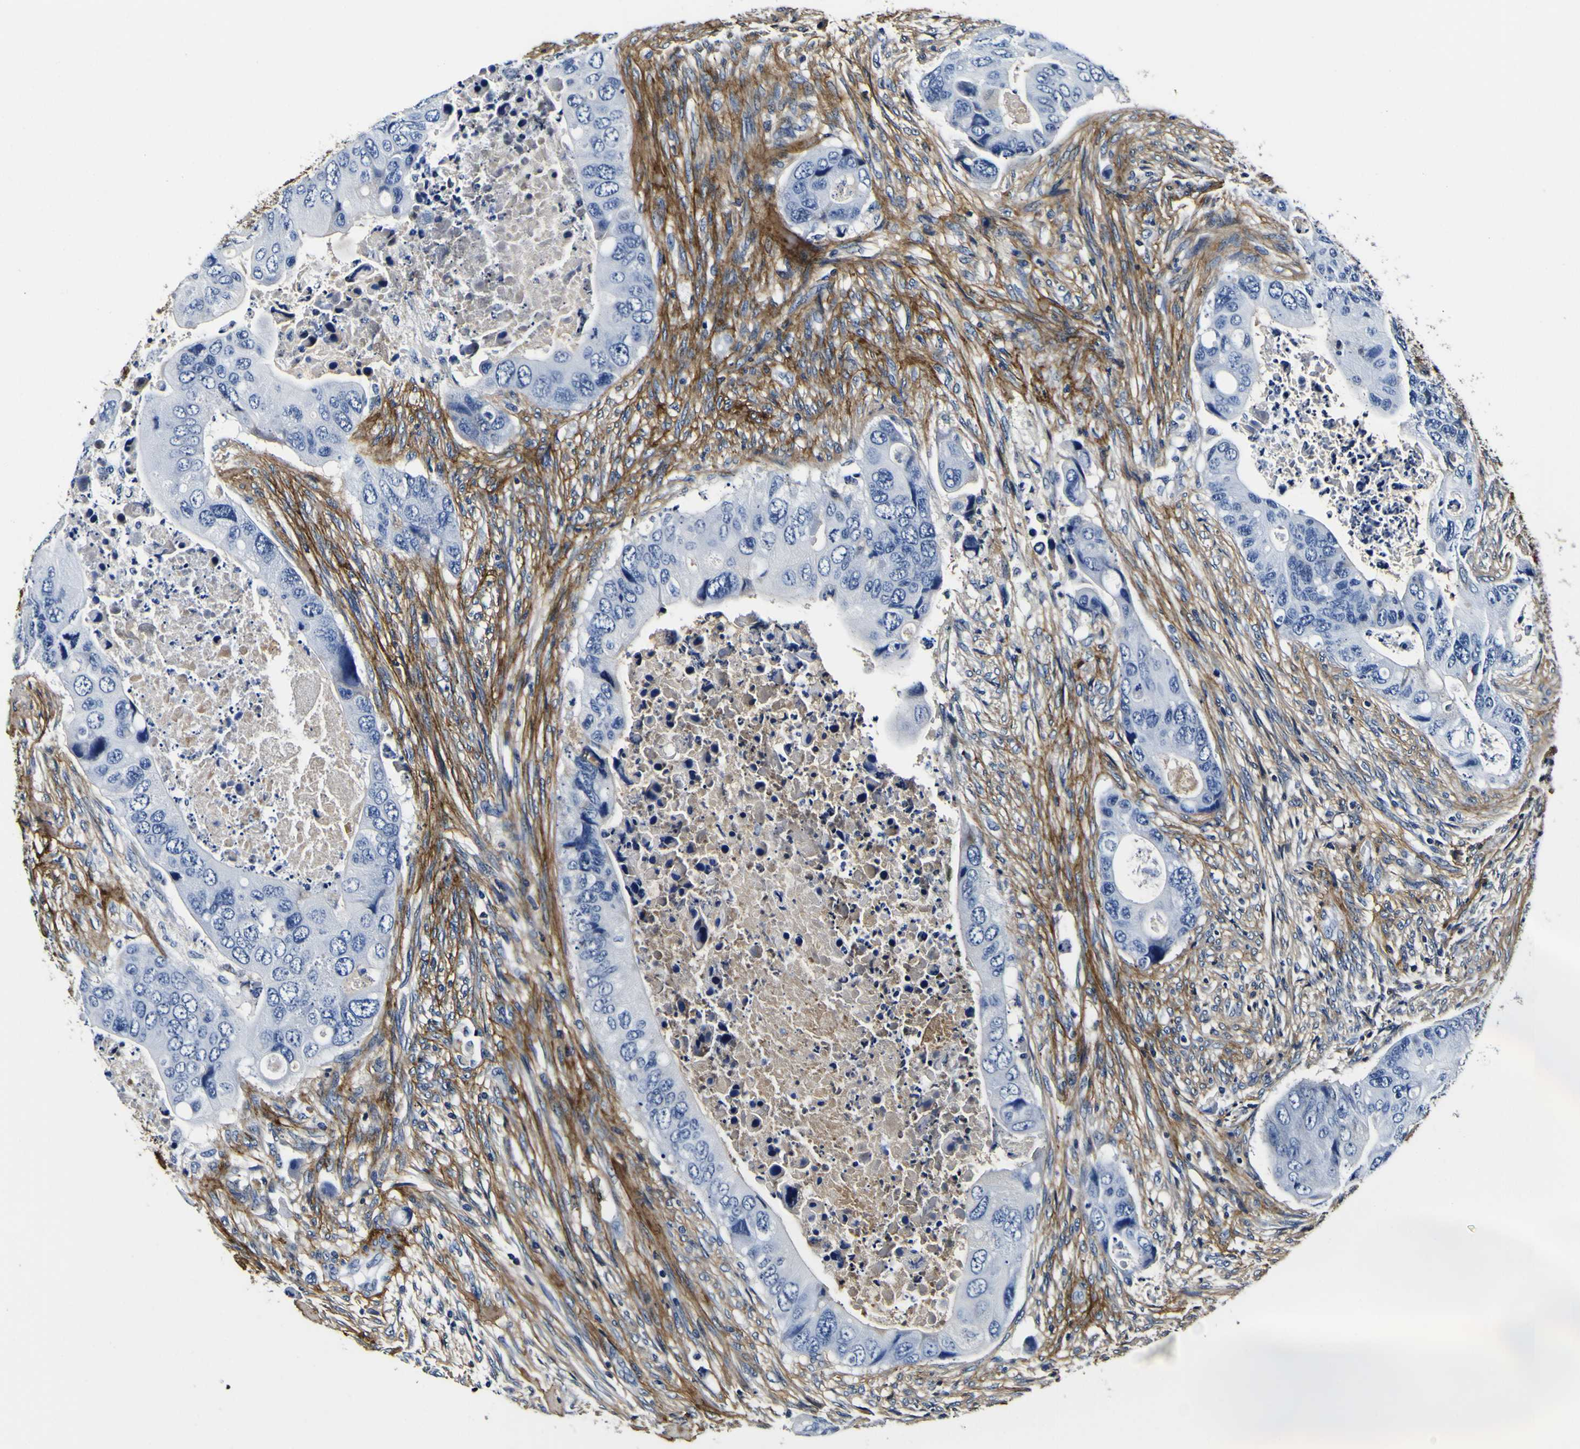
{"staining": {"intensity": "negative", "quantity": "none", "location": "none"}, "tissue": "colorectal cancer", "cell_type": "Tumor cells", "image_type": "cancer", "snomed": [{"axis": "morphology", "description": "Adenocarcinoma, NOS"}, {"axis": "topography", "description": "Rectum"}], "caption": "The IHC photomicrograph has no significant expression in tumor cells of colorectal cancer (adenocarcinoma) tissue.", "gene": "POSTN", "patient": {"sex": "female", "age": 57}}